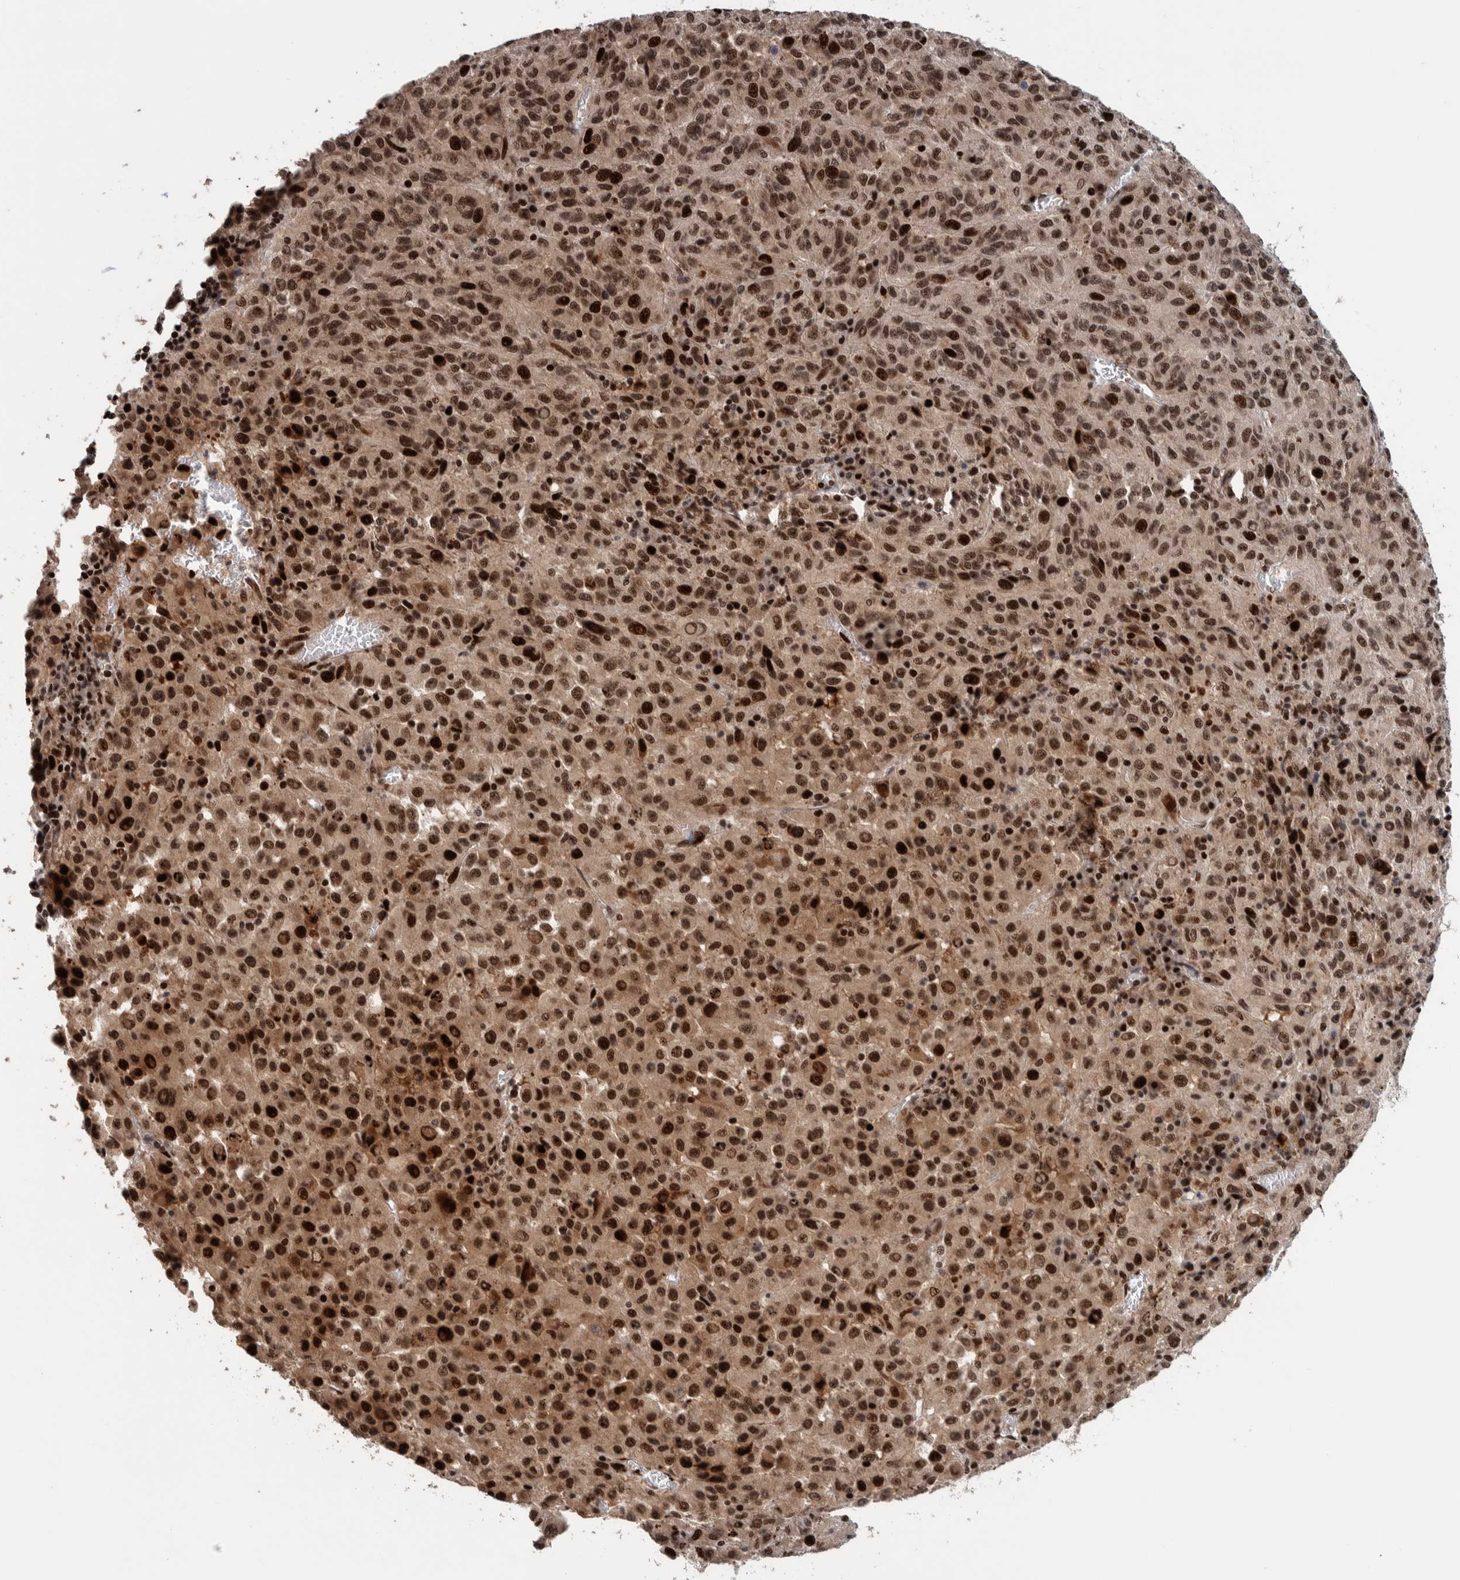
{"staining": {"intensity": "strong", "quantity": ">75%", "location": "nuclear"}, "tissue": "melanoma", "cell_type": "Tumor cells", "image_type": "cancer", "snomed": [{"axis": "morphology", "description": "Malignant melanoma, Metastatic site"}, {"axis": "topography", "description": "Lung"}], "caption": "Immunohistochemical staining of human malignant melanoma (metastatic site) displays high levels of strong nuclear protein expression in about >75% of tumor cells.", "gene": "CHD4", "patient": {"sex": "male", "age": 64}}